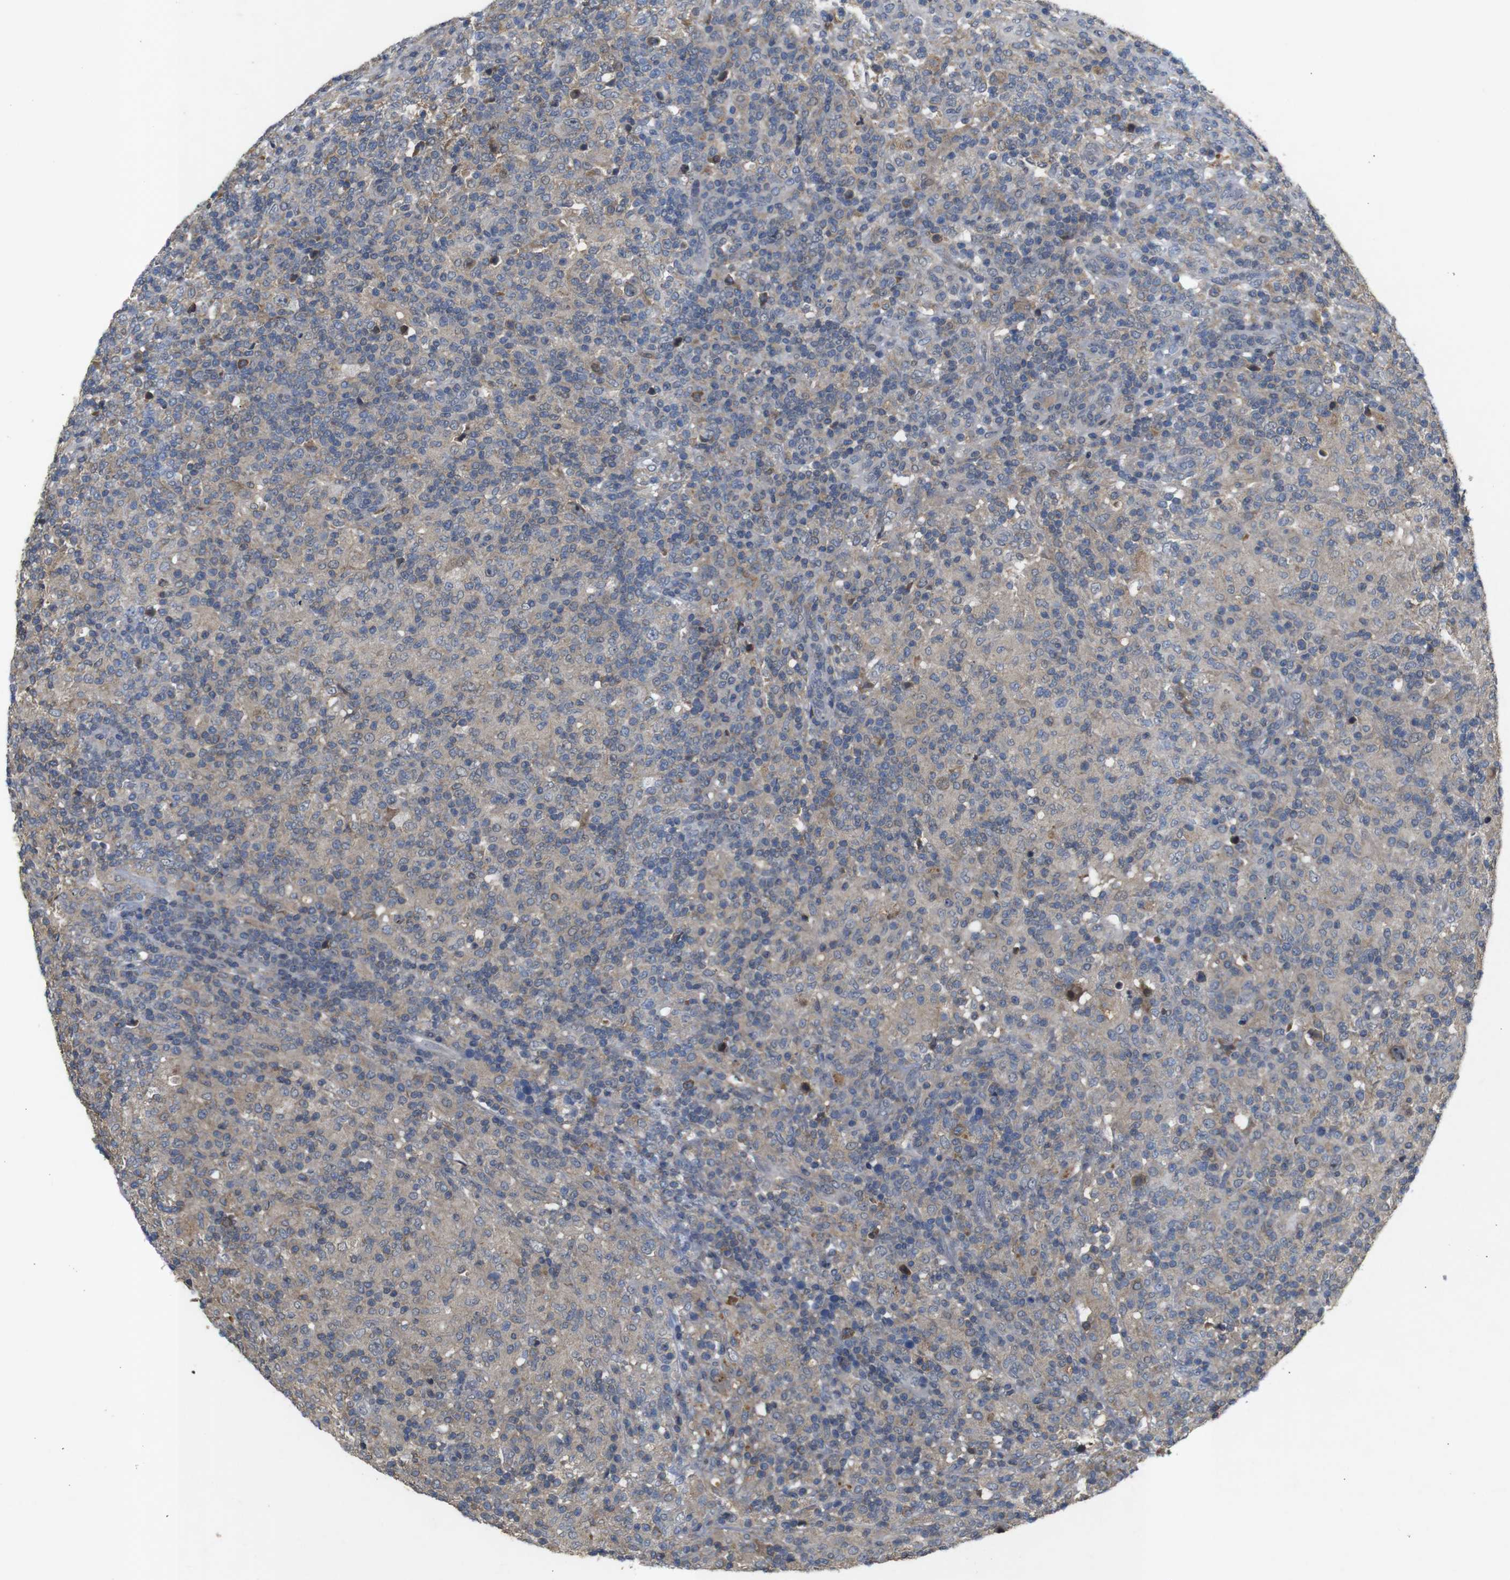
{"staining": {"intensity": "weak", "quantity": "<25%", "location": "cytoplasmic/membranous"}, "tissue": "lymphoma", "cell_type": "Tumor cells", "image_type": "cancer", "snomed": [{"axis": "morphology", "description": "Hodgkin's disease, NOS"}, {"axis": "topography", "description": "Lymph node"}], "caption": "Human lymphoma stained for a protein using immunohistochemistry (IHC) shows no staining in tumor cells.", "gene": "MAGI2", "patient": {"sex": "male", "age": 70}}